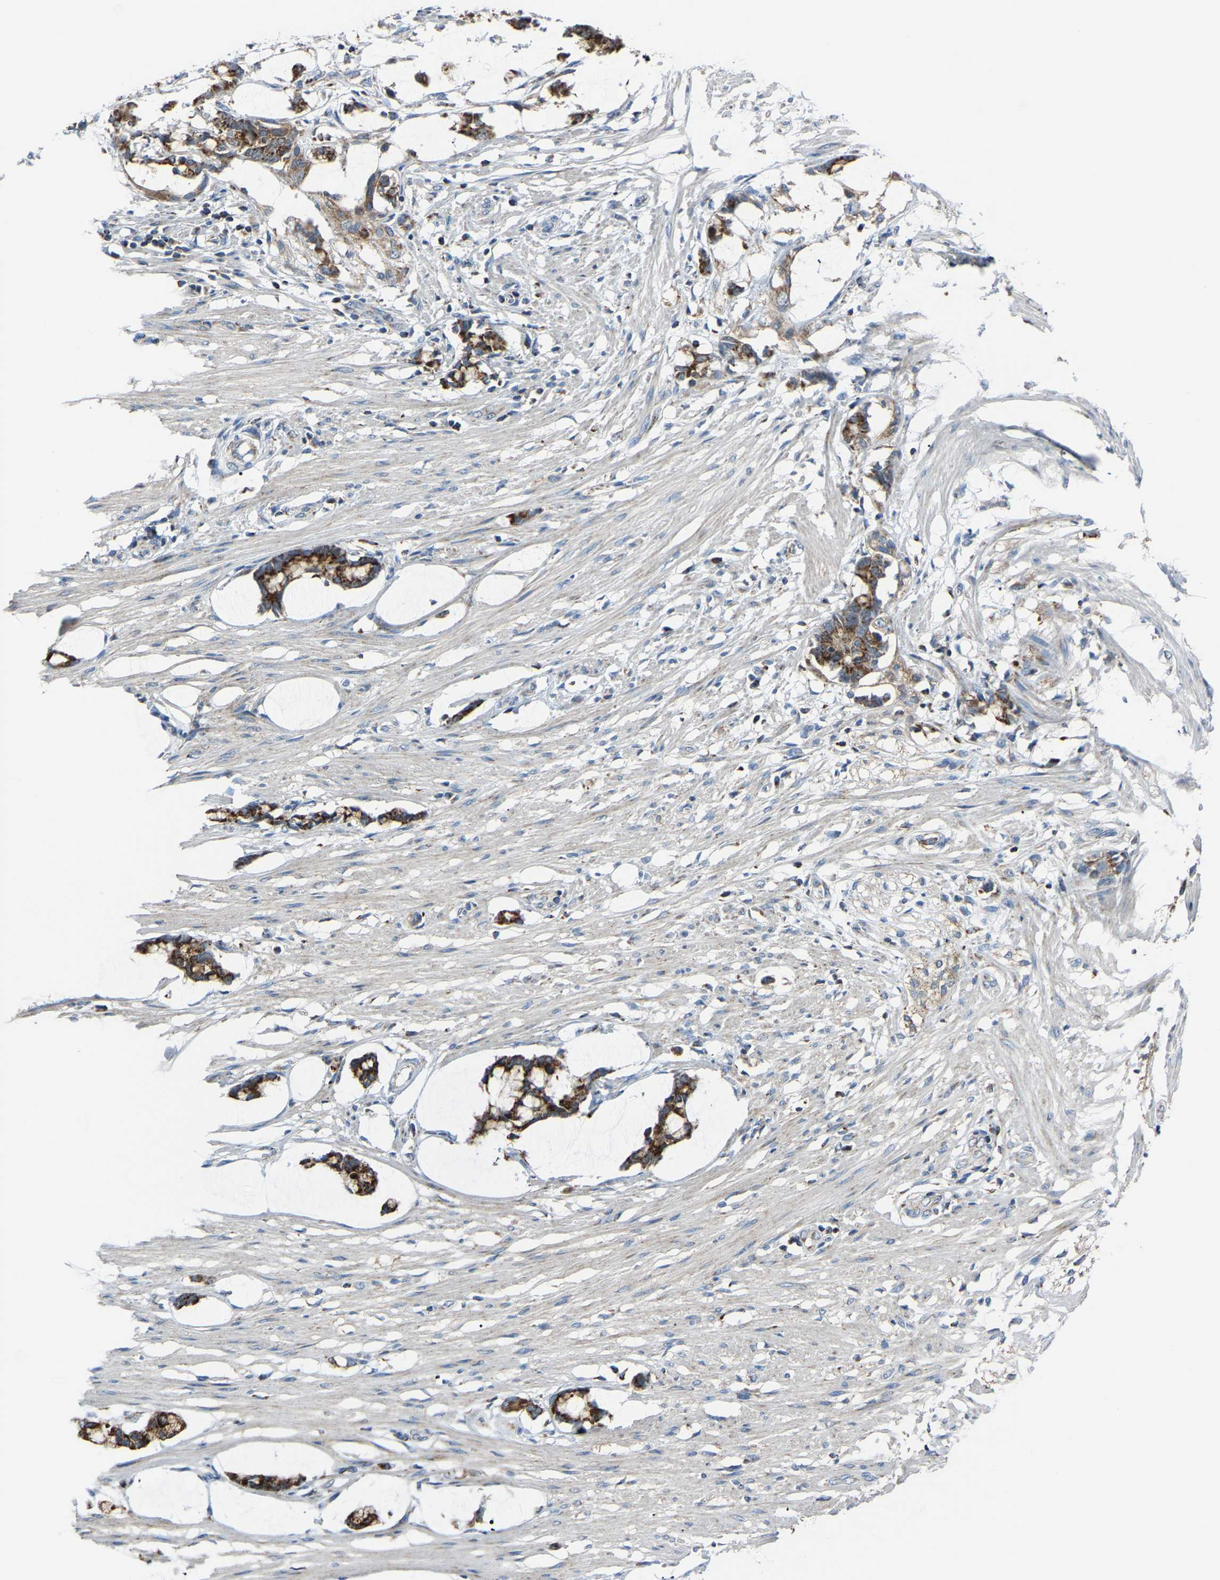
{"staining": {"intensity": "weak", "quantity": ">75%", "location": "cytoplasmic/membranous"}, "tissue": "smooth muscle", "cell_type": "Smooth muscle cells", "image_type": "normal", "snomed": [{"axis": "morphology", "description": "Normal tissue, NOS"}, {"axis": "morphology", "description": "Adenocarcinoma, NOS"}, {"axis": "topography", "description": "Smooth muscle"}, {"axis": "topography", "description": "Colon"}], "caption": "A low amount of weak cytoplasmic/membranous expression is identified in about >75% of smooth muscle cells in benign smooth muscle.", "gene": "CANT1", "patient": {"sex": "male", "age": 14}}